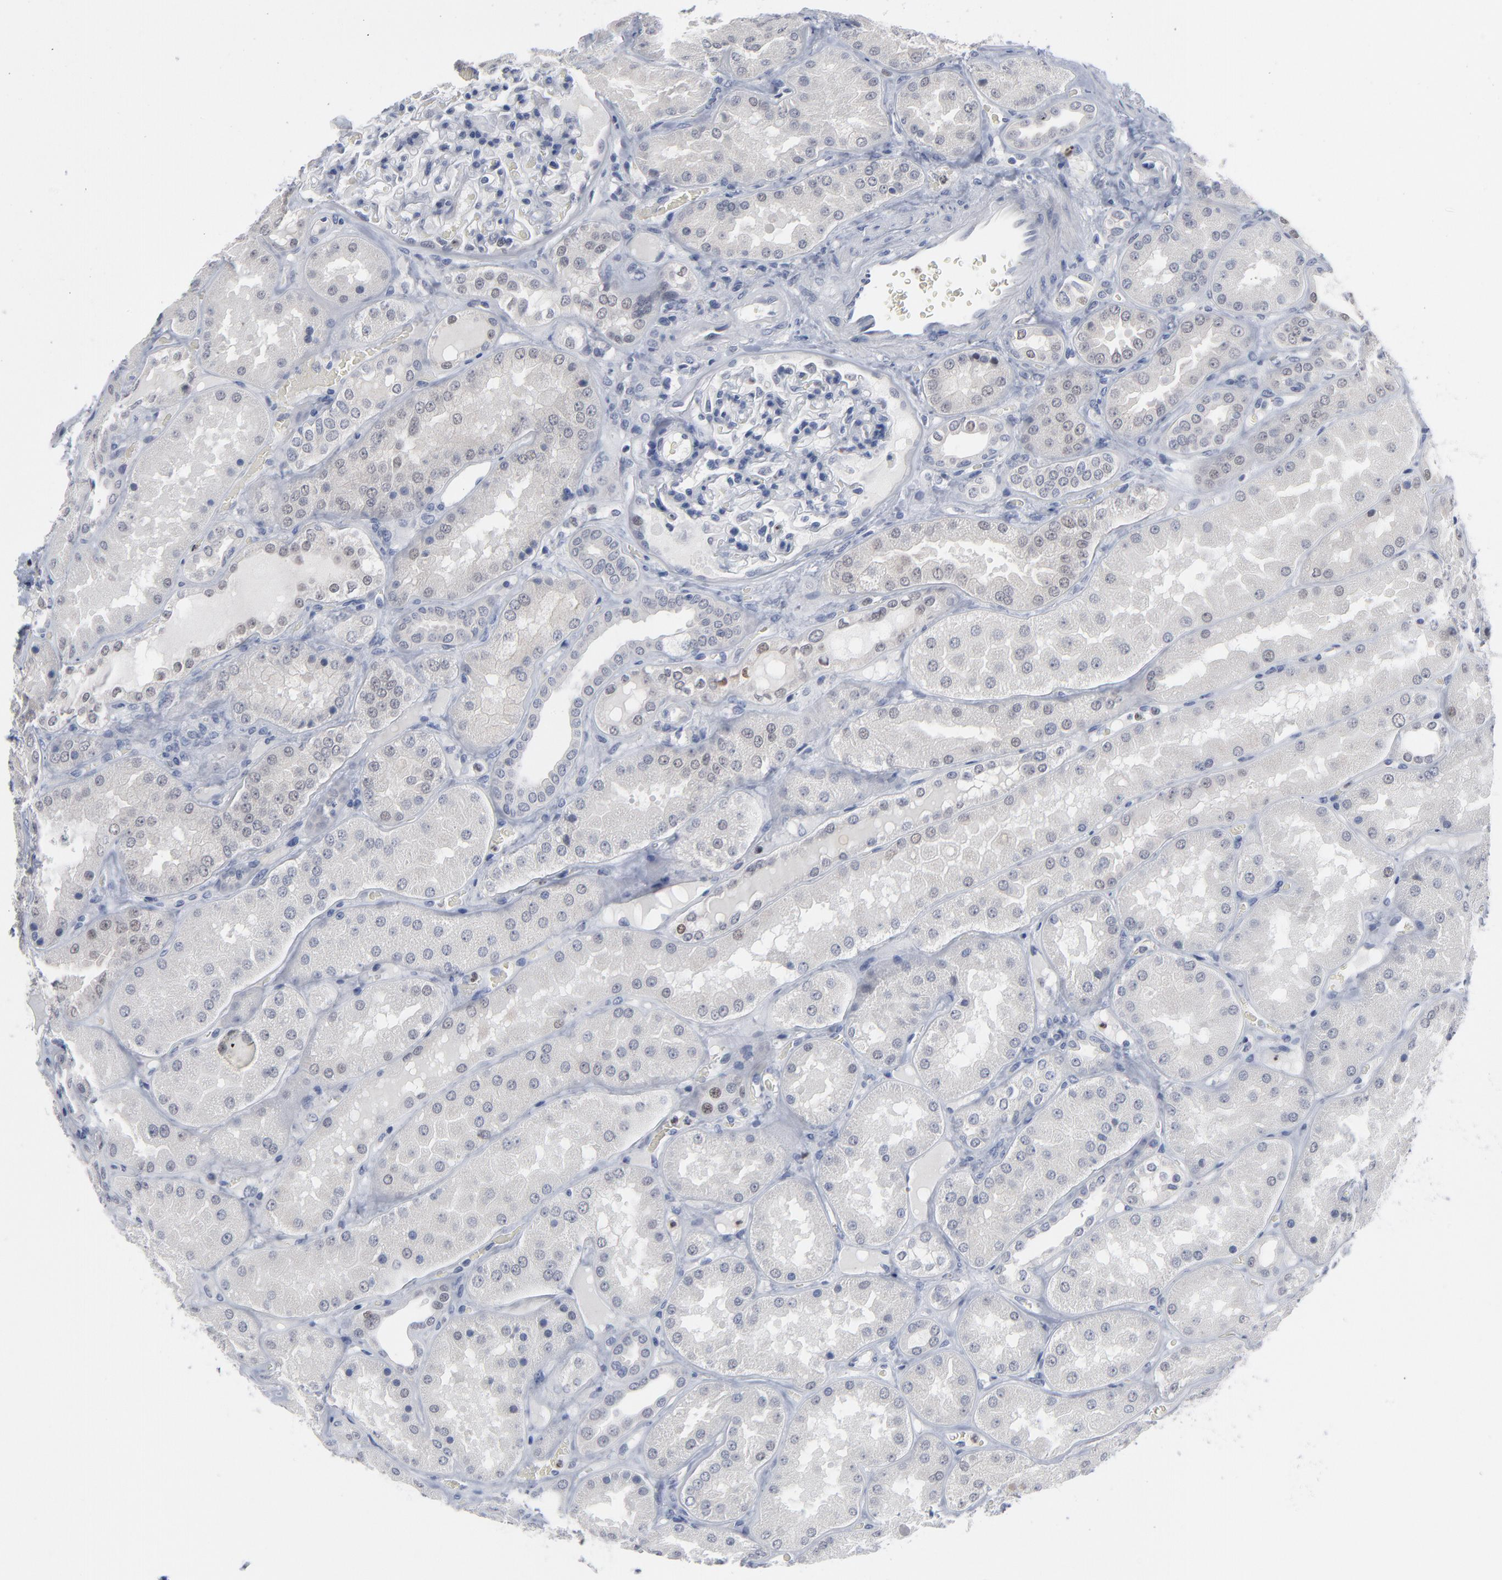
{"staining": {"intensity": "negative", "quantity": "none", "location": "none"}, "tissue": "kidney", "cell_type": "Cells in glomeruli", "image_type": "normal", "snomed": [{"axis": "morphology", "description": "Normal tissue, NOS"}, {"axis": "topography", "description": "Kidney"}], "caption": "Cells in glomeruli show no significant positivity in unremarkable kidney. Nuclei are stained in blue.", "gene": "FOXN2", "patient": {"sex": "female", "age": 56}}